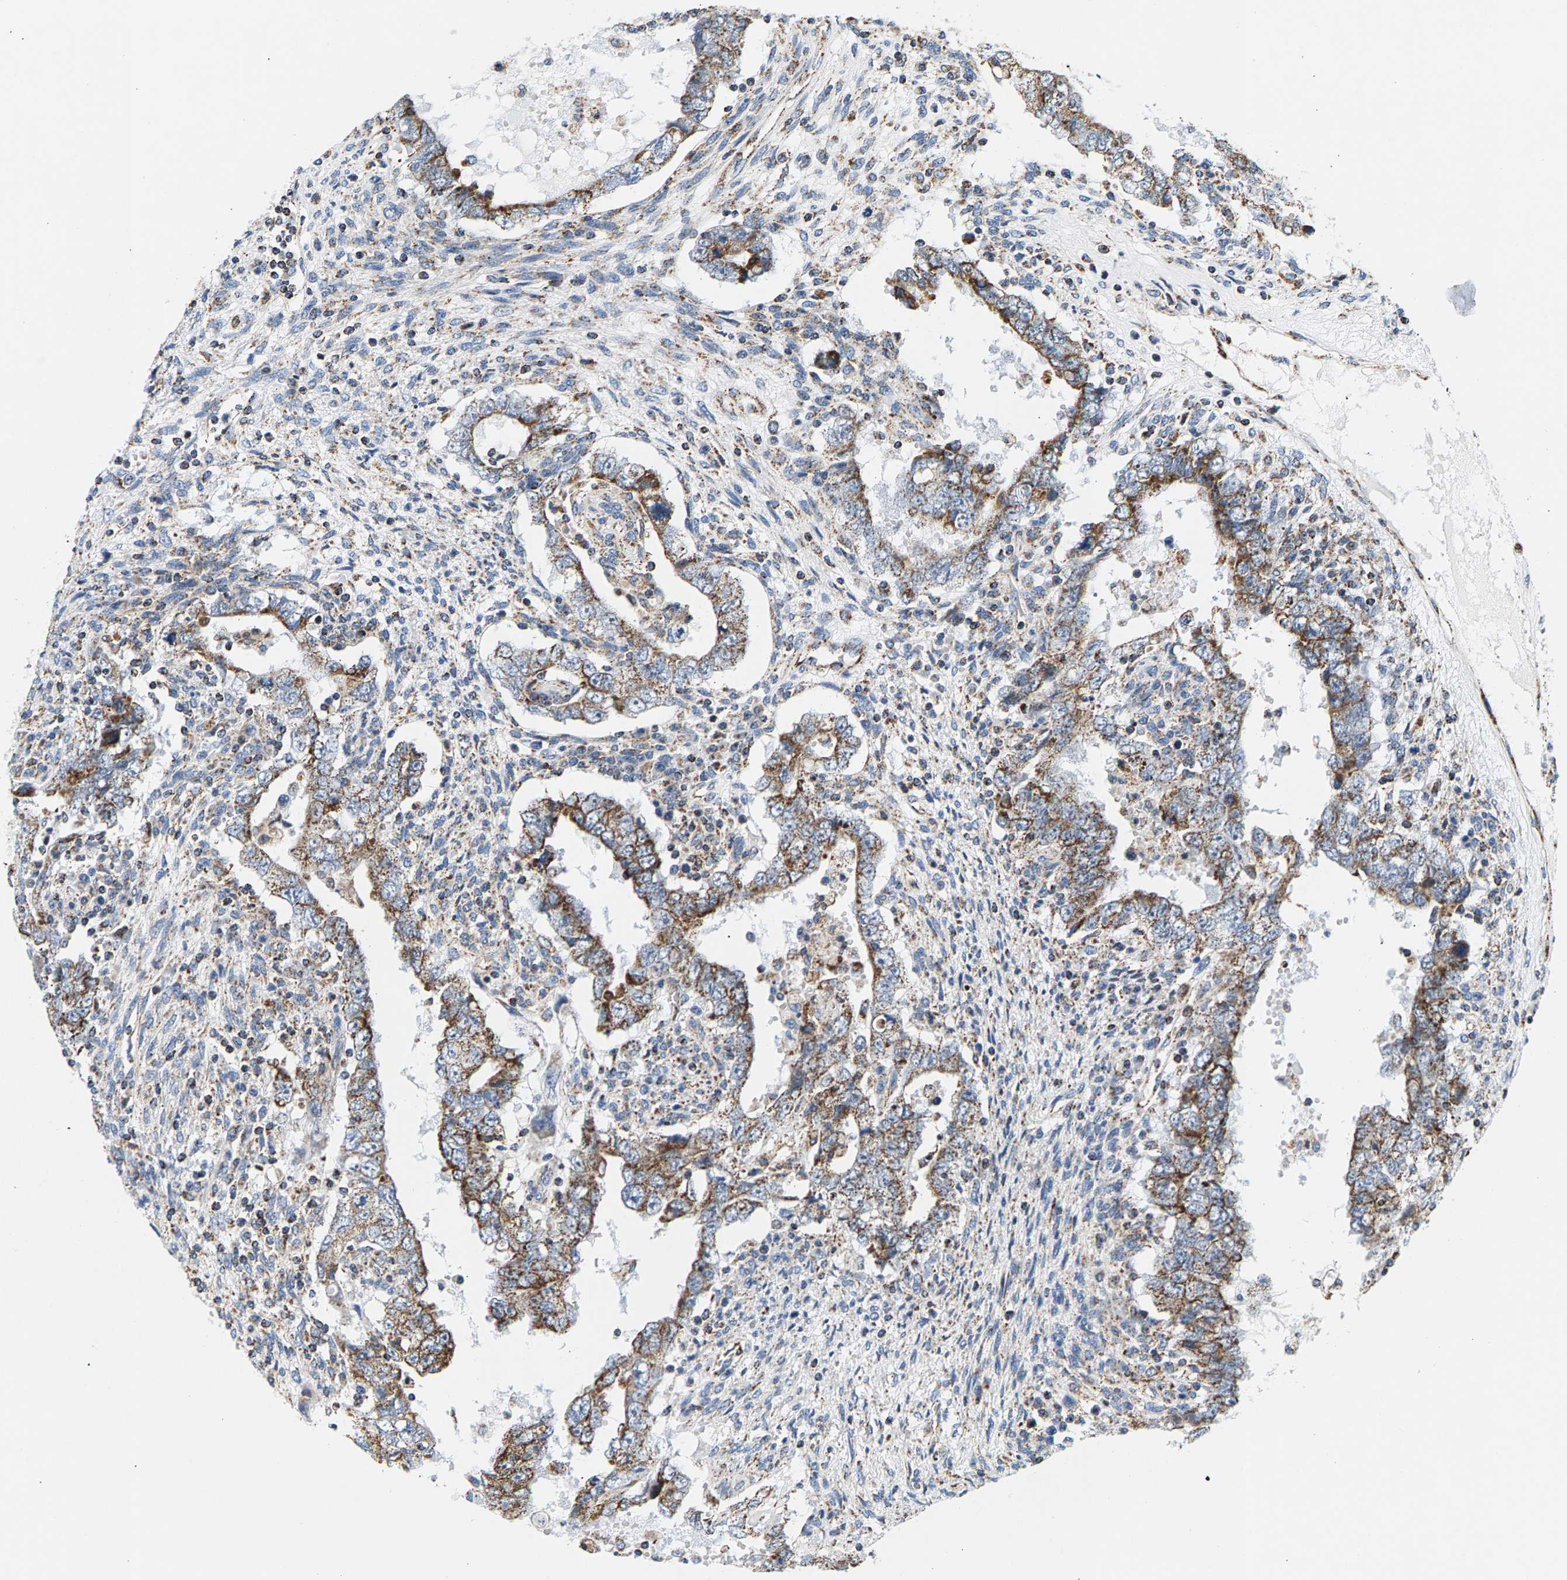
{"staining": {"intensity": "moderate", "quantity": ">75%", "location": "cytoplasmic/membranous"}, "tissue": "testis cancer", "cell_type": "Tumor cells", "image_type": "cancer", "snomed": [{"axis": "morphology", "description": "Carcinoma, Embryonal, NOS"}, {"axis": "topography", "description": "Testis"}], "caption": "Approximately >75% of tumor cells in testis cancer (embryonal carcinoma) reveal moderate cytoplasmic/membranous protein staining as visualized by brown immunohistochemical staining.", "gene": "PDE1A", "patient": {"sex": "male", "age": 26}}